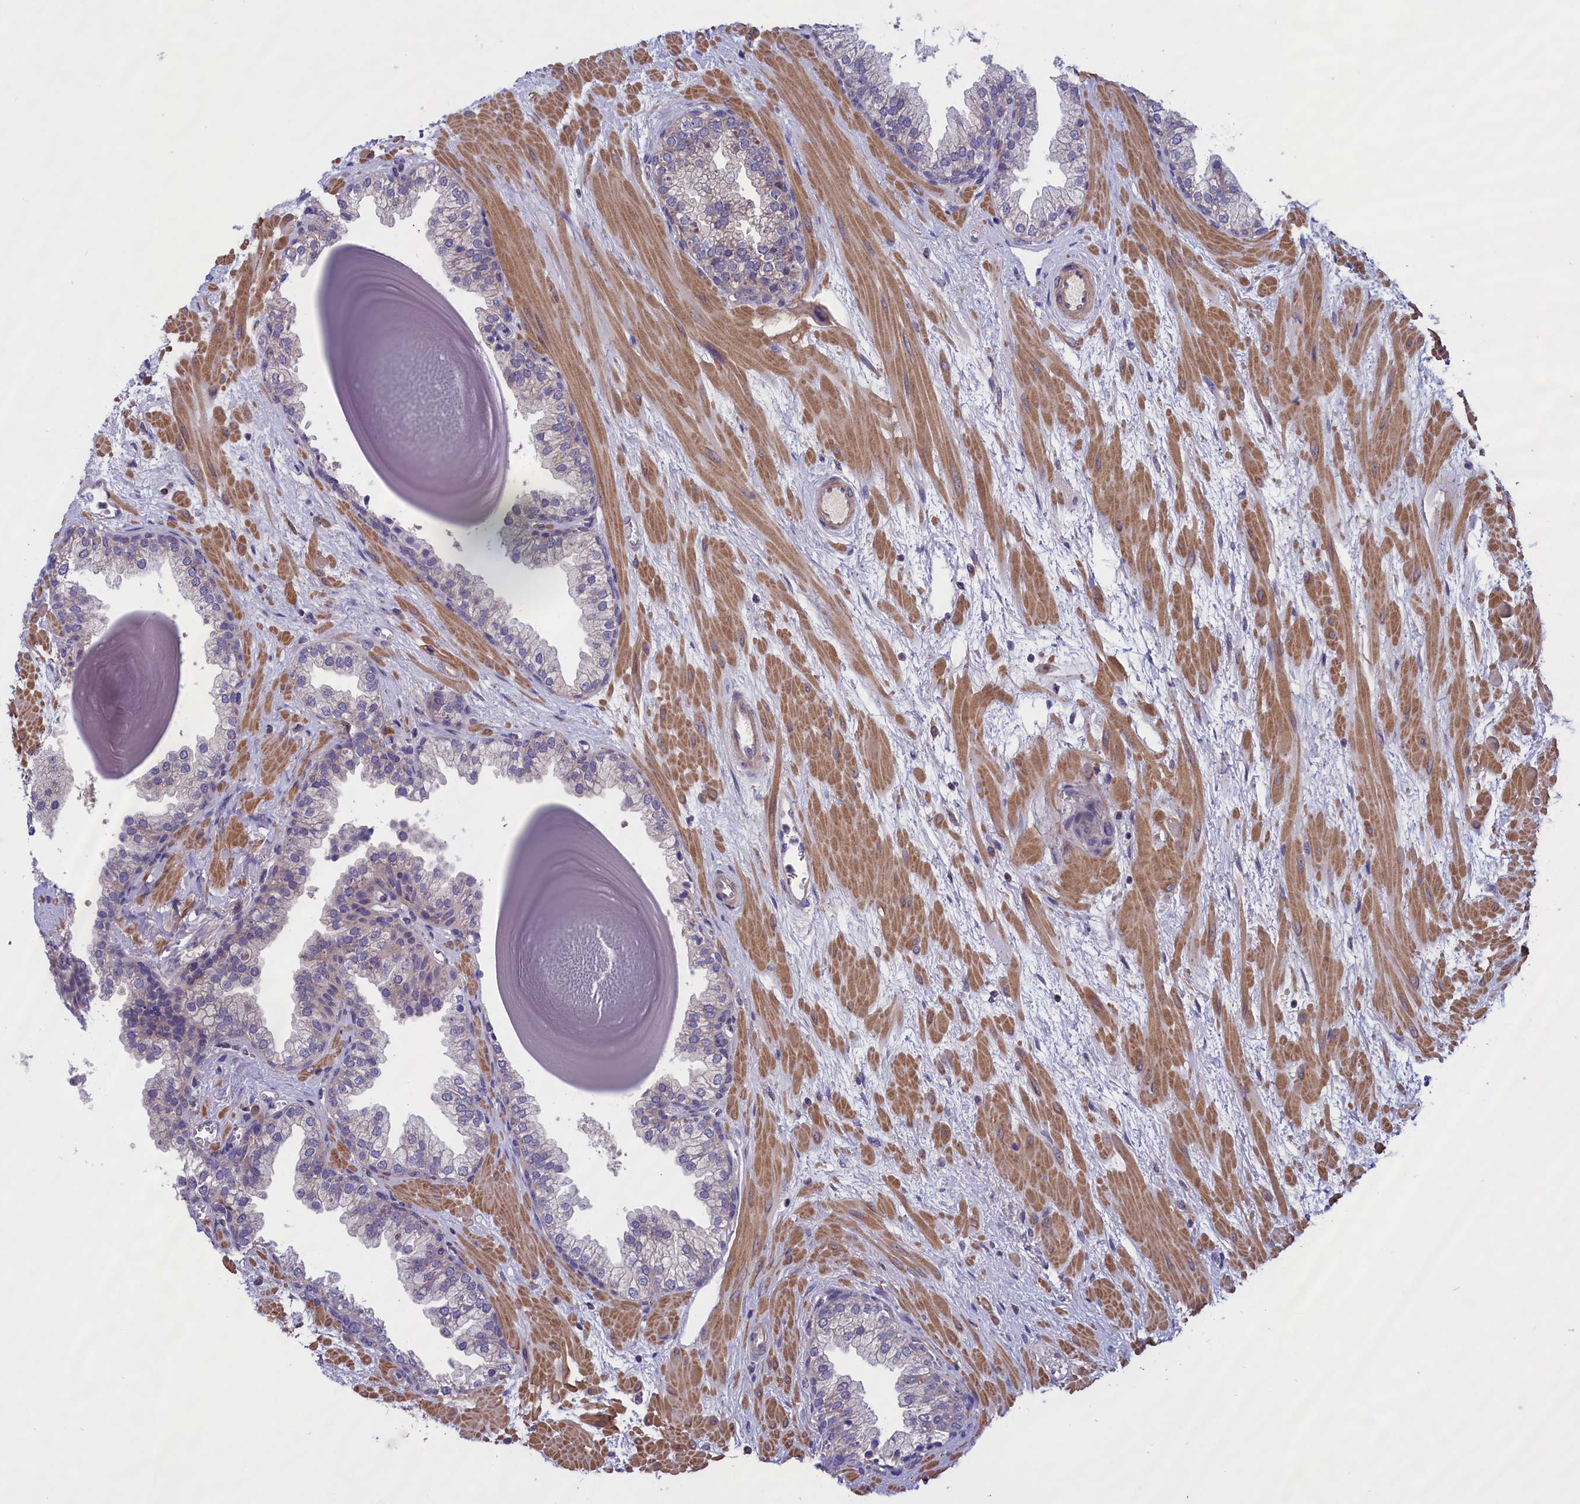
{"staining": {"intensity": "negative", "quantity": "none", "location": "none"}, "tissue": "prostate", "cell_type": "Glandular cells", "image_type": "normal", "snomed": [{"axis": "morphology", "description": "Normal tissue, NOS"}, {"axis": "topography", "description": "Prostate"}], "caption": "This micrograph is of benign prostate stained with immunohistochemistry to label a protein in brown with the nuclei are counter-stained blue. There is no positivity in glandular cells.", "gene": "AMDHD2", "patient": {"sex": "male", "age": 48}}